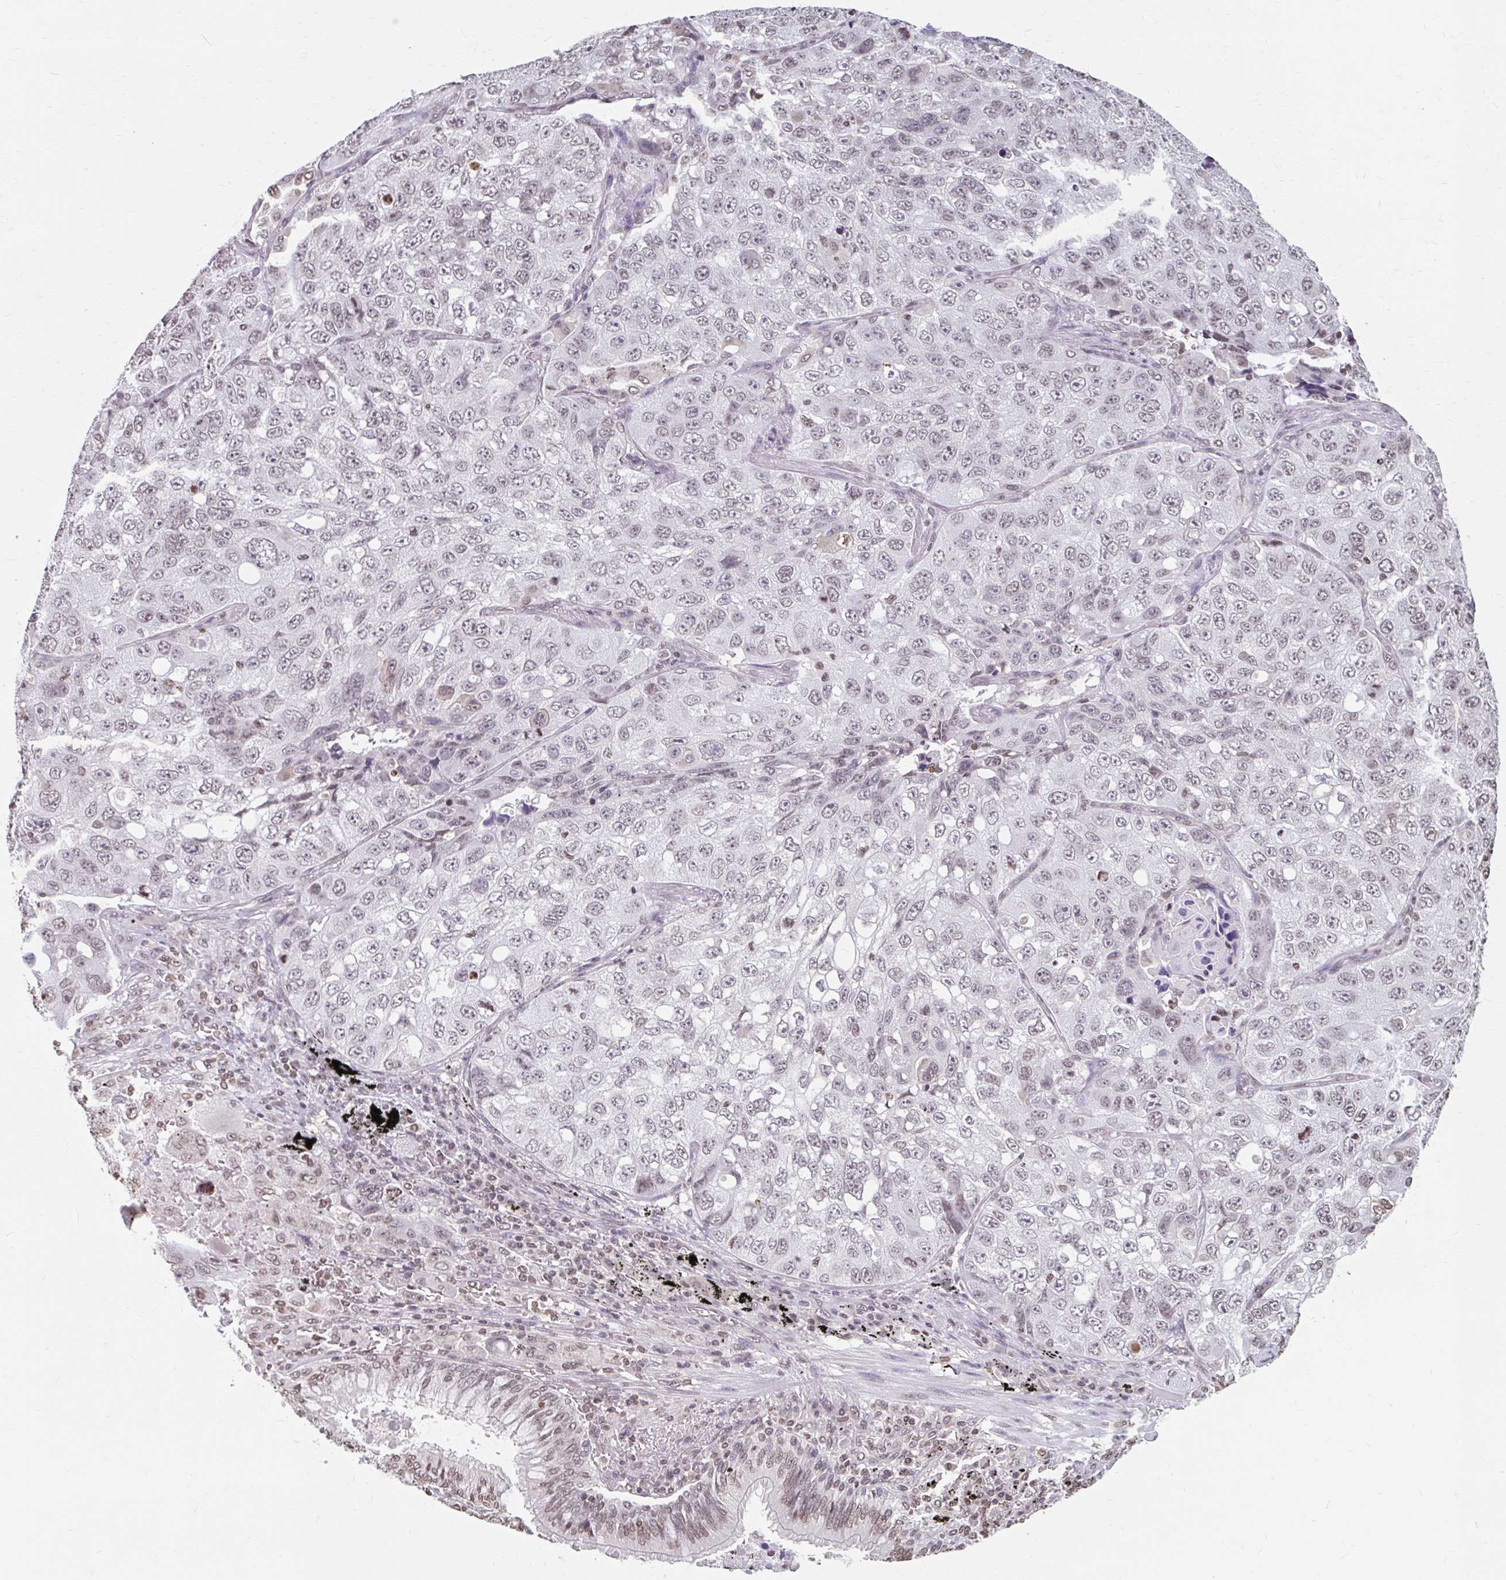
{"staining": {"intensity": "moderate", "quantity": "<25%", "location": "nuclear"}, "tissue": "lung cancer", "cell_type": "Tumor cells", "image_type": "cancer", "snomed": [{"axis": "morphology", "description": "Squamous cell carcinoma, NOS"}, {"axis": "topography", "description": "Lung"}], "caption": "Protein staining of squamous cell carcinoma (lung) tissue shows moderate nuclear expression in about <25% of tumor cells.", "gene": "ORC3", "patient": {"sex": "male", "age": 60}}